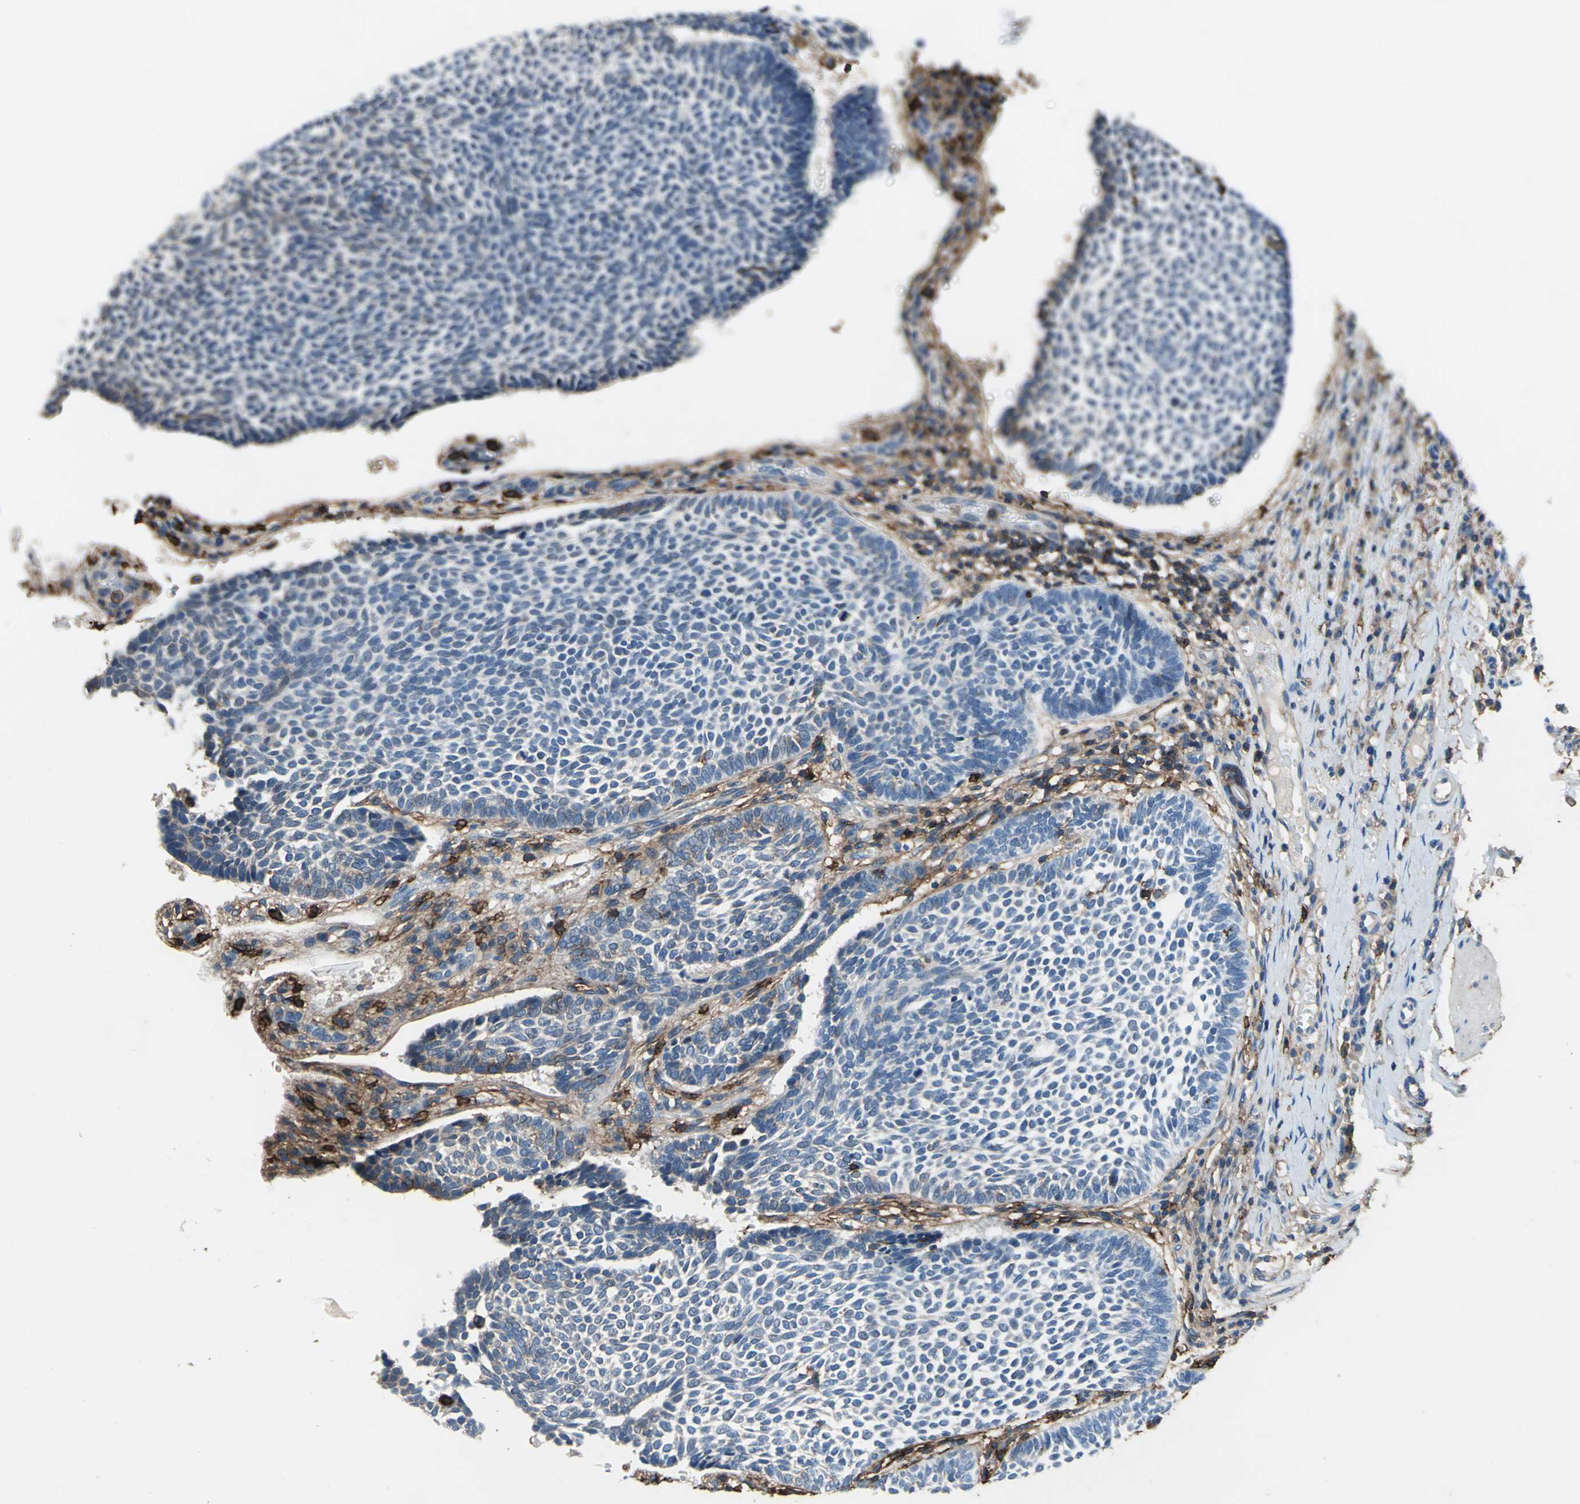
{"staining": {"intensity": "weak", "quantity": "<25%", "location": "cytoplasmic/membranous"}, "tissue": "skin cancer", "cell_type": "Tumor cells", "image_type": "cancer", "snomed": [{"axis": "morphology", "description": "Normal tissue, NOS"}, {"axis": "morphology", "description": "Basal cell carcinoma"}, {"axis": "topography", "description": "Skin"}], "caption": "There is no significant positivity in tumor cells of skin cancer.", "gene": "CD44", "patient": {"sex": "male", "age": 87}}